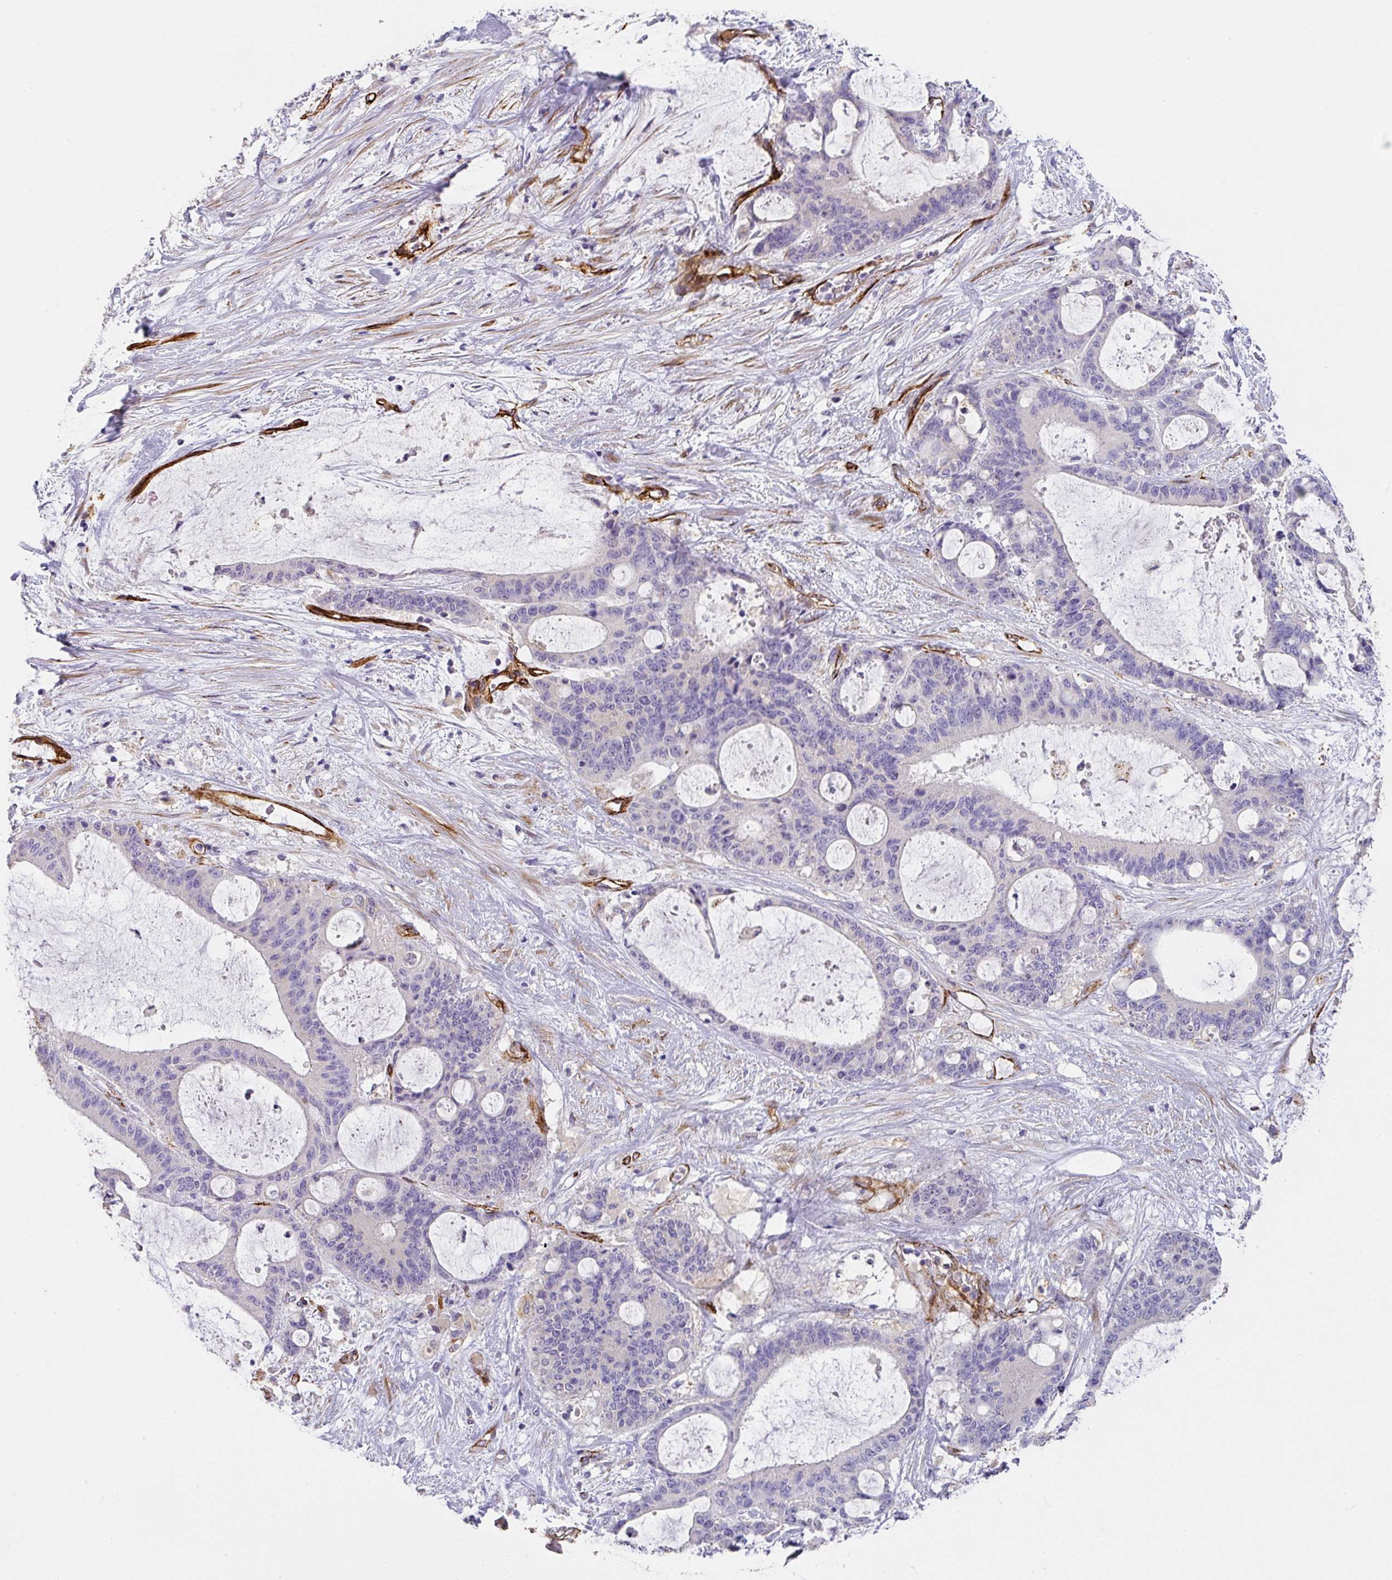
{"staining": {"intensity": "negative", "quantity": "none", "location": "none"}, "tissue": "liver cancer", "cell_type": "Tumor cells", "image_type": "cancer", "snomed": [{"axis": "morphology", "description": "Normal tissue, NOS"}, {"axis": "morphology", "description": "Cholangiocarcinoma"}, {"axis": "topography", "description": "Liver"}, {"axis": "topography", "description": "Peripheral nerve tissue"}], "caption": "High magnification brightfield microscopy of liver cancer (cholangiocarcinoma) stained with DAB (3,3'-diaminobenzidine) (brown) and counterstained with hematoxylin (blue): tumor cells show no significant staining.", "gene": "SLC25A17", "patient": {"sex": "female", "age": 73}}